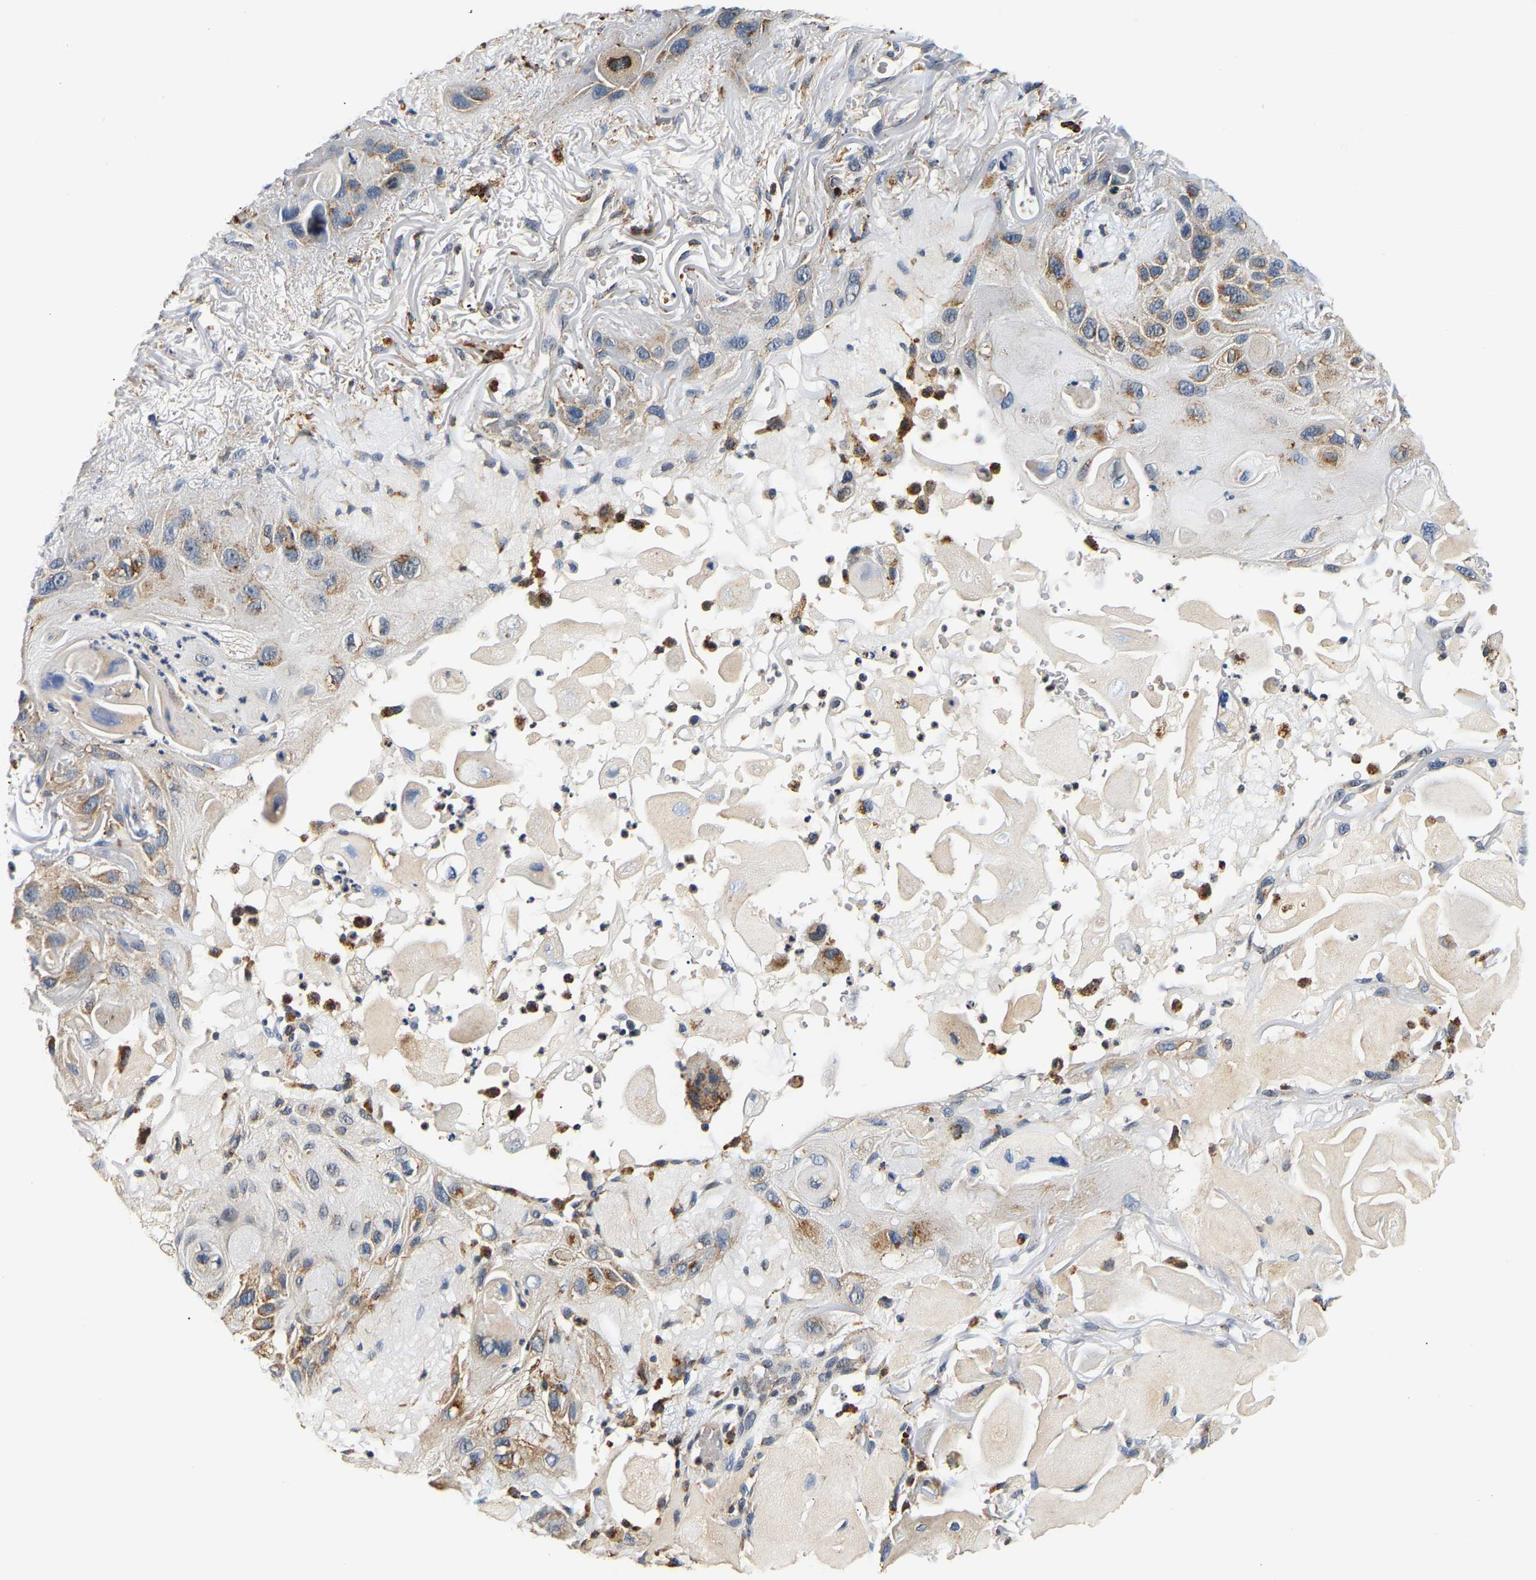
{"staining": {"intensity": "moderate", "quantity": "25%-75%", "location": "cytoplasmic/membranous"}, "tissue": "skin cancer", "cell_type": "Tumor cells", "image_type": "cancer", "snomed": [{"axis": "morphology", "description": "Squamous cell carcinoma, NOS"}, {"axis": "topography", "description": "Skin"}], "caption": "There is medium levels of moderate cytoplasmic/membranous positivity in tumor cells of squamous cell carcinoma (skin), as demonstrated by immunohistochemical staining (brown color).", "gene": "SMU1", "patient": {"sex": "female", "age": 77}}